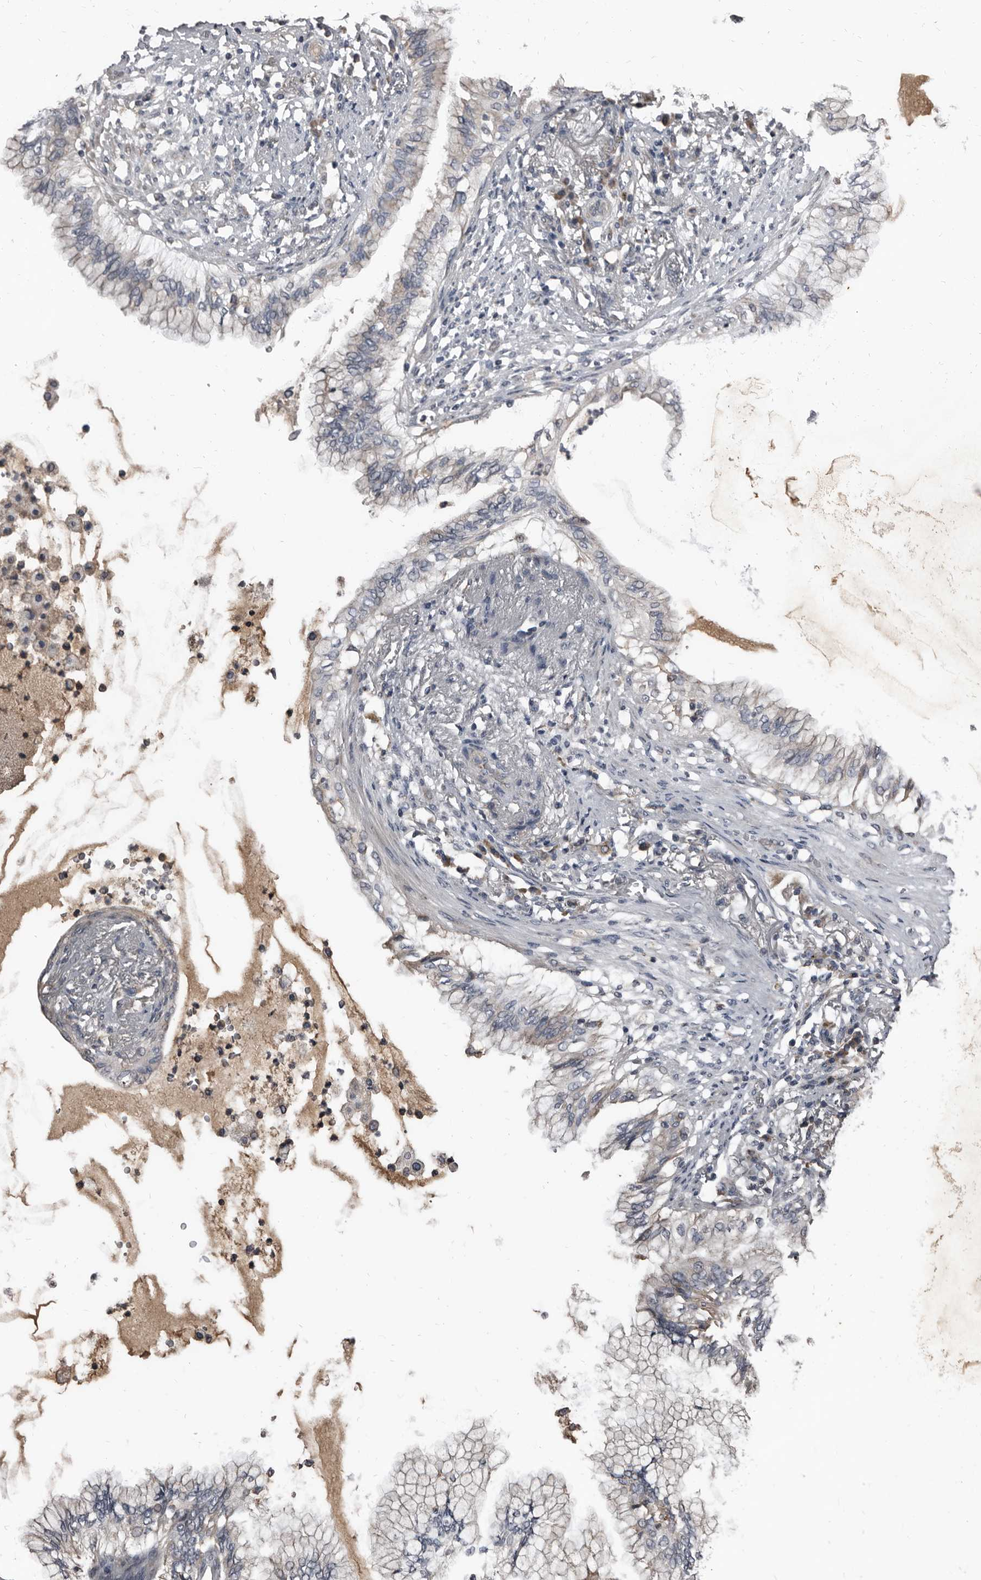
{"staining": {"intensity": "weak", "quantity": "25%-75%", "location": "cytoplasmic/membranous"}, "tissue": "lung cancer", "cell_type": "Tumor cells", "image_type": "cancer", "snomed": [{"axis": "morphology", "description": "Adenocarcinoma, NOS"}, {"axis": "topography", "description": "Lung"}], "caption": "Lung adenocarcinoma tissue displays weak cytoplasmic/membranous expression in about 25%-75% of tumor cells (DAB (3,3'-diaminobenzidine) IHC with brightfield microscopy, high magnification).", "gene": "GREB1", "patient": {"sex": "female", "age": 70}}